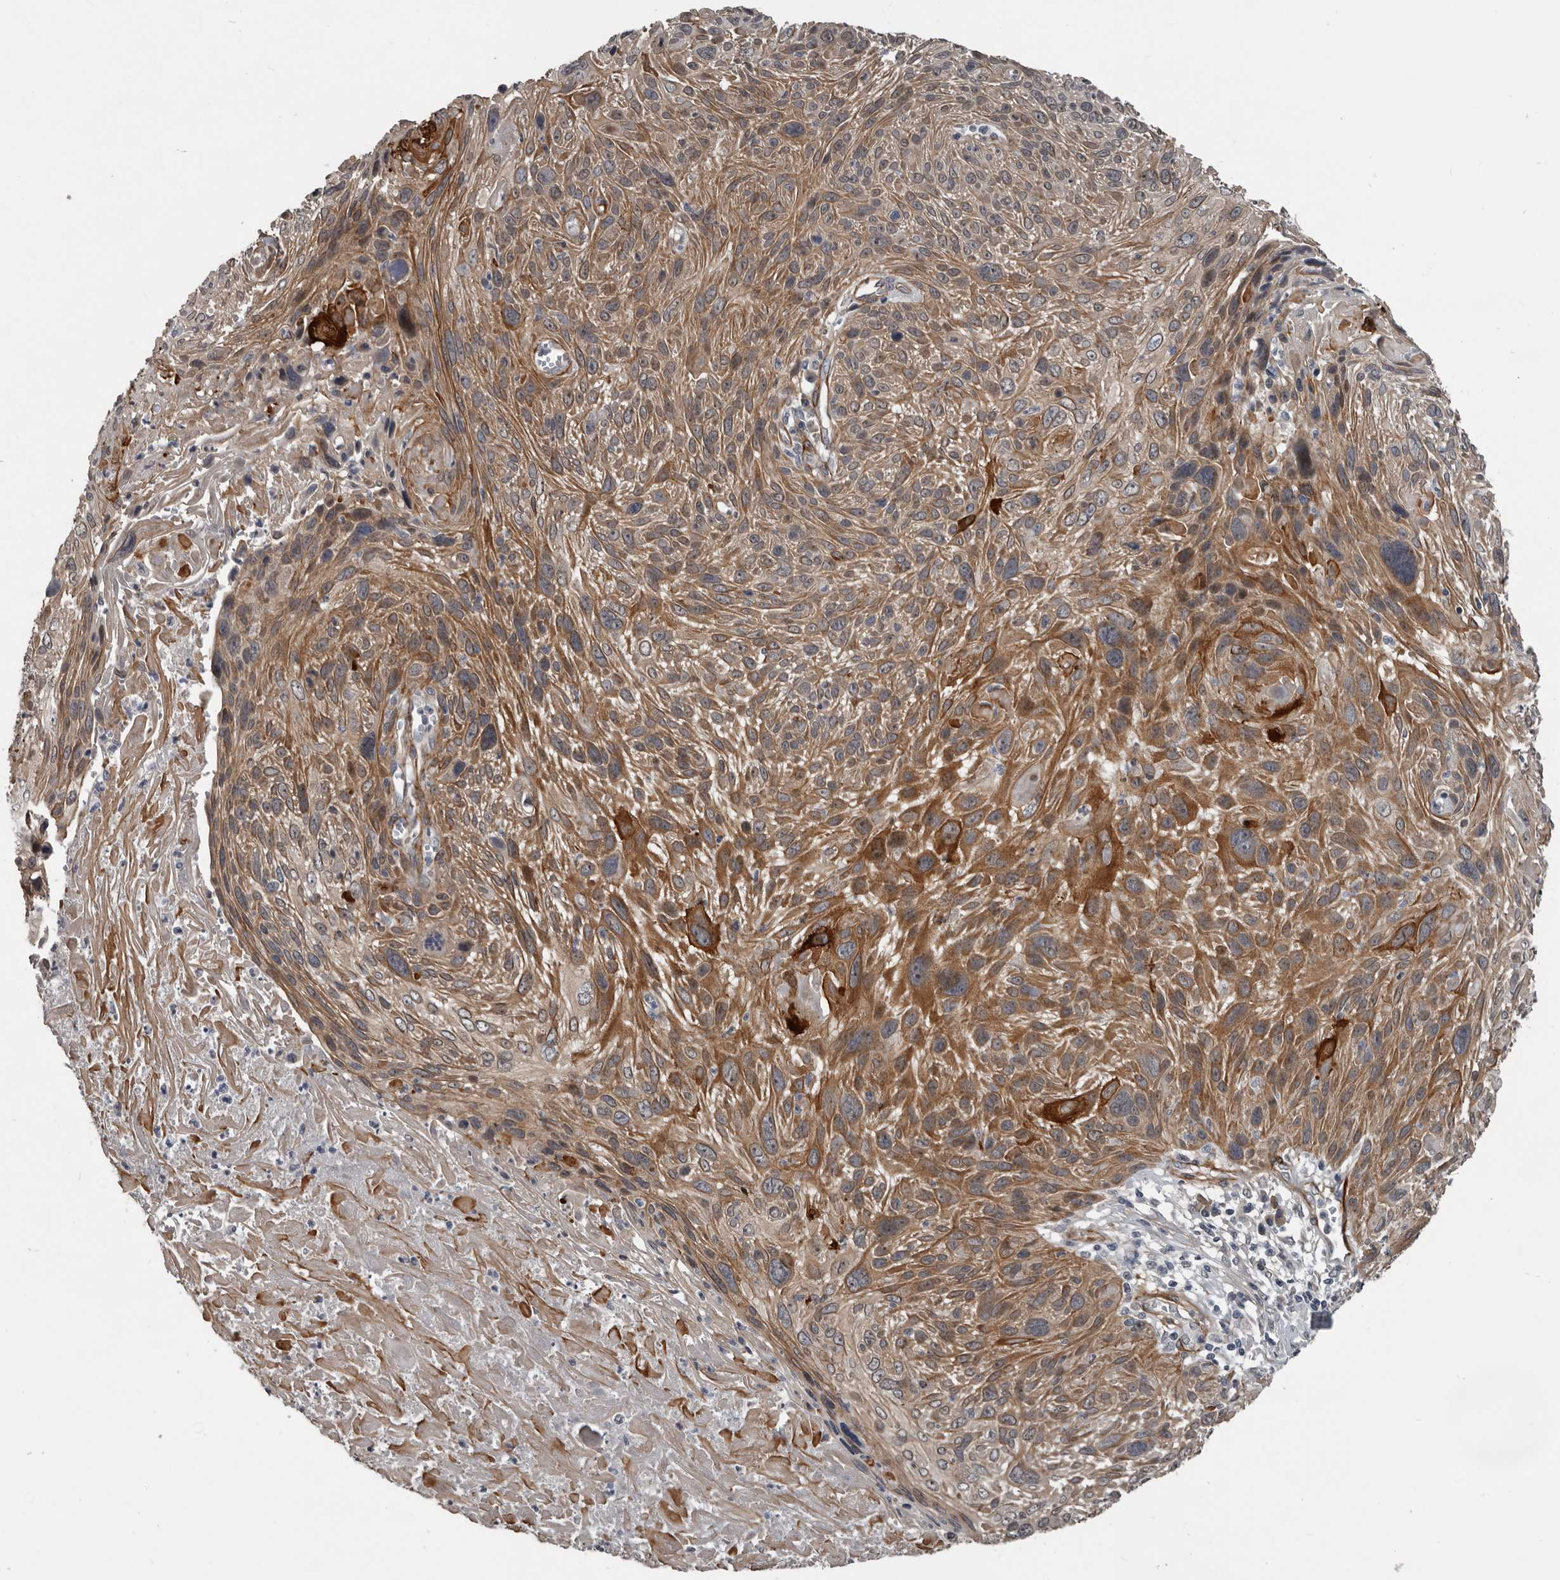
{"staining": {"intensity": "moderate", "quantity": ">75%", "location": "cytoplasmic/membranous"}, "tissue": "cervical cancer", "cell_type": "Tumor cells", "image_type": "cancer", "snomed": [{"axis": "morphology", "description": "Squamous cell carcinoma, NOS"}, {"axis": "topography", "description": "Cervix"}], "caption": "IHC of squamous cell carcinoma (cervical) exhibits medium levels of moderate cytoplasmic/membranous staining in approximately >75% of tumor cells.", "gene": "C1orf216", "patient": {"sex": "female", "age": 51}}